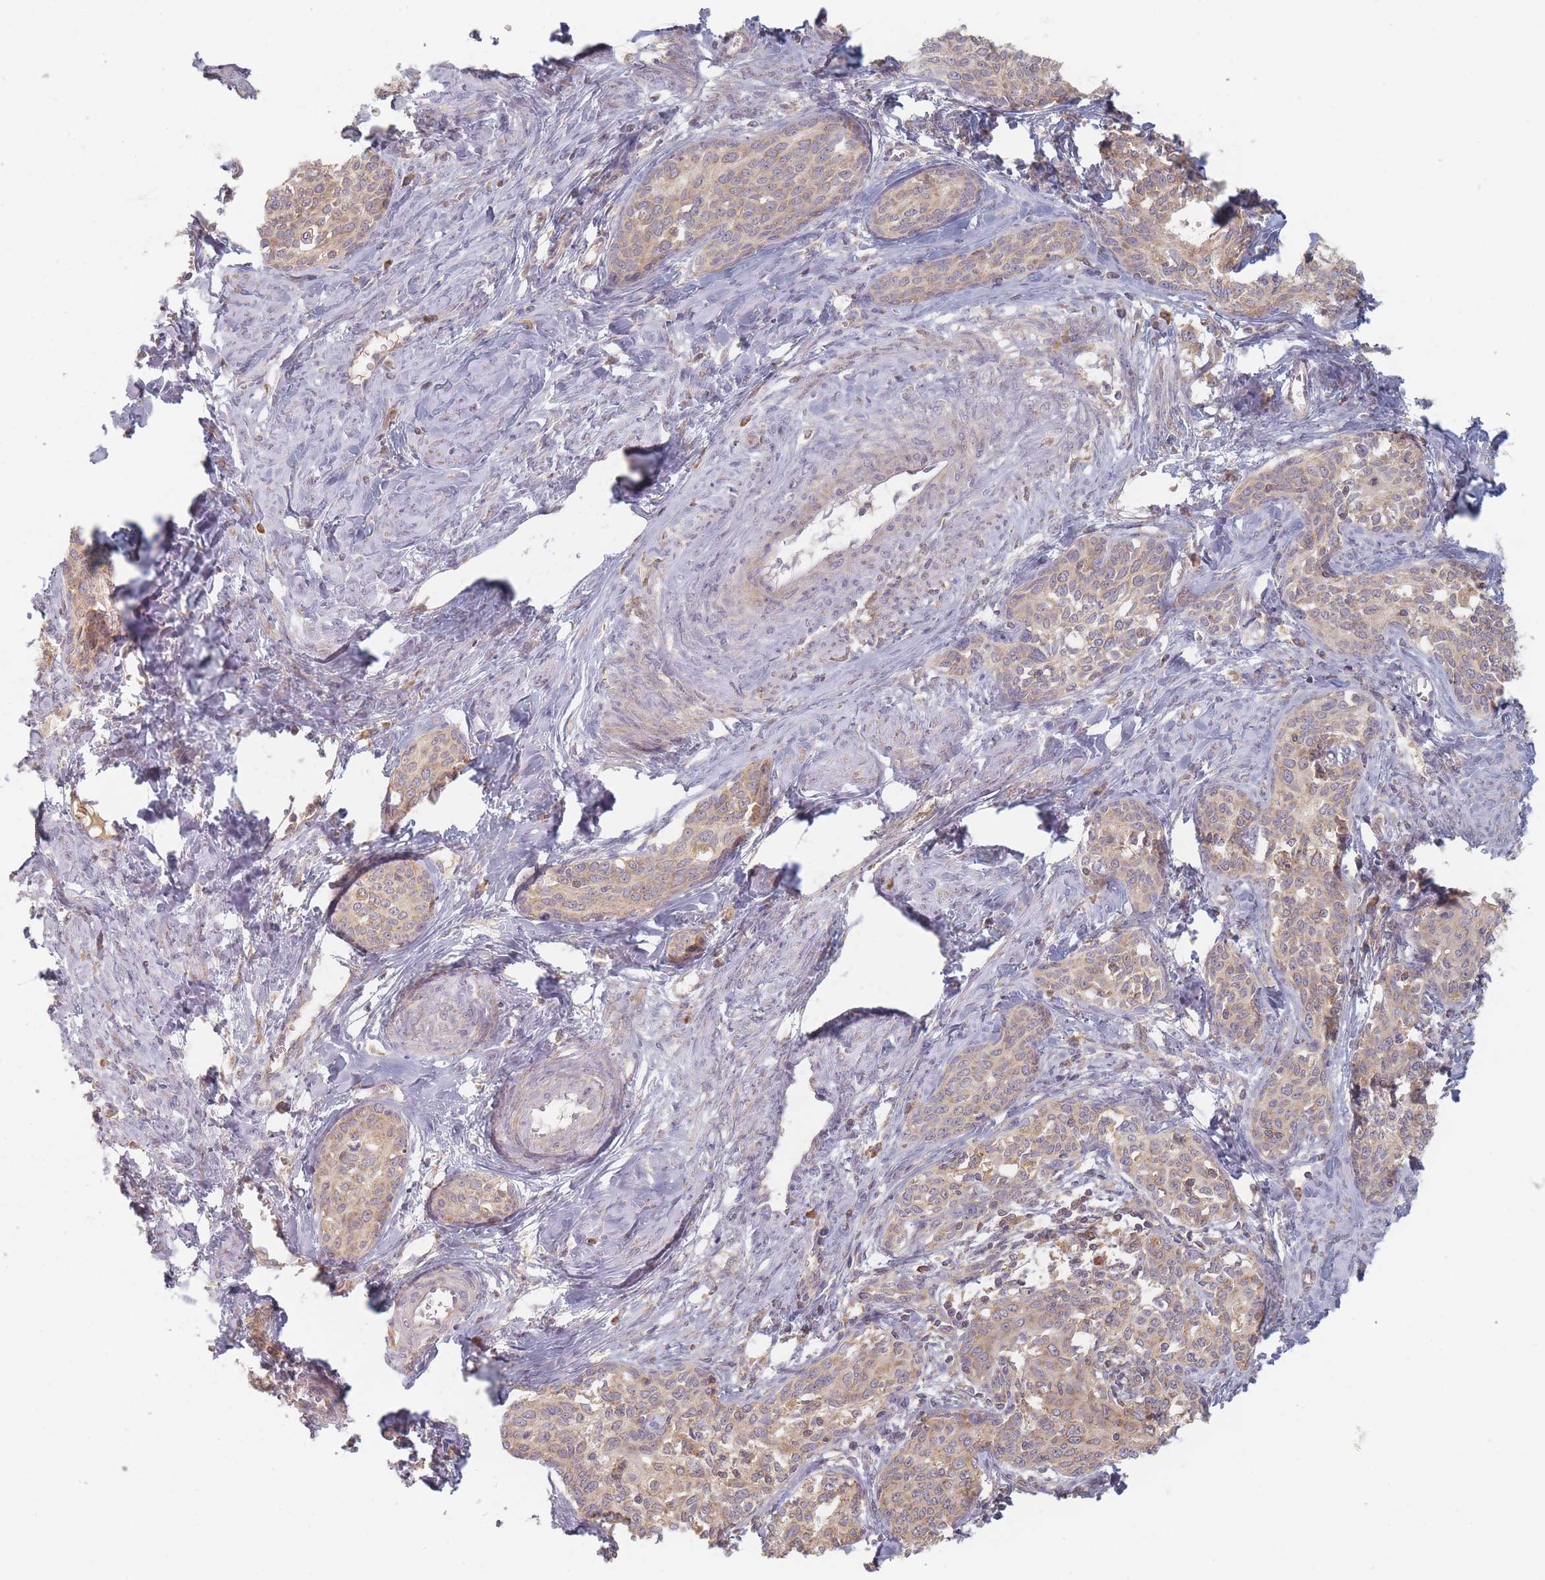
{"staining": {"intensity": "weak", "quantity": ">75%", "location": "cytoplasmic/membranous"}, "tissue": "cervical cancer", "cell_type": "Tumor cells", "image_type": "cancer", "snomed": [{"axis": "morphology", "description": "Squamous cell carcinoma, NOS"}, {"axis": "morphology", "description": "Adenocarcinoma, NOS"}, {"axis": "topography", "description": "Cervix"}], "caption": "A brown stain highlights weak cytoplasmic/membranous positivity of a protein in human cervical cancer (squamous cell carcinoma) tumor cells.", "gene": "SLC35F3", "patient": {"sex": "female", "age": 52}}